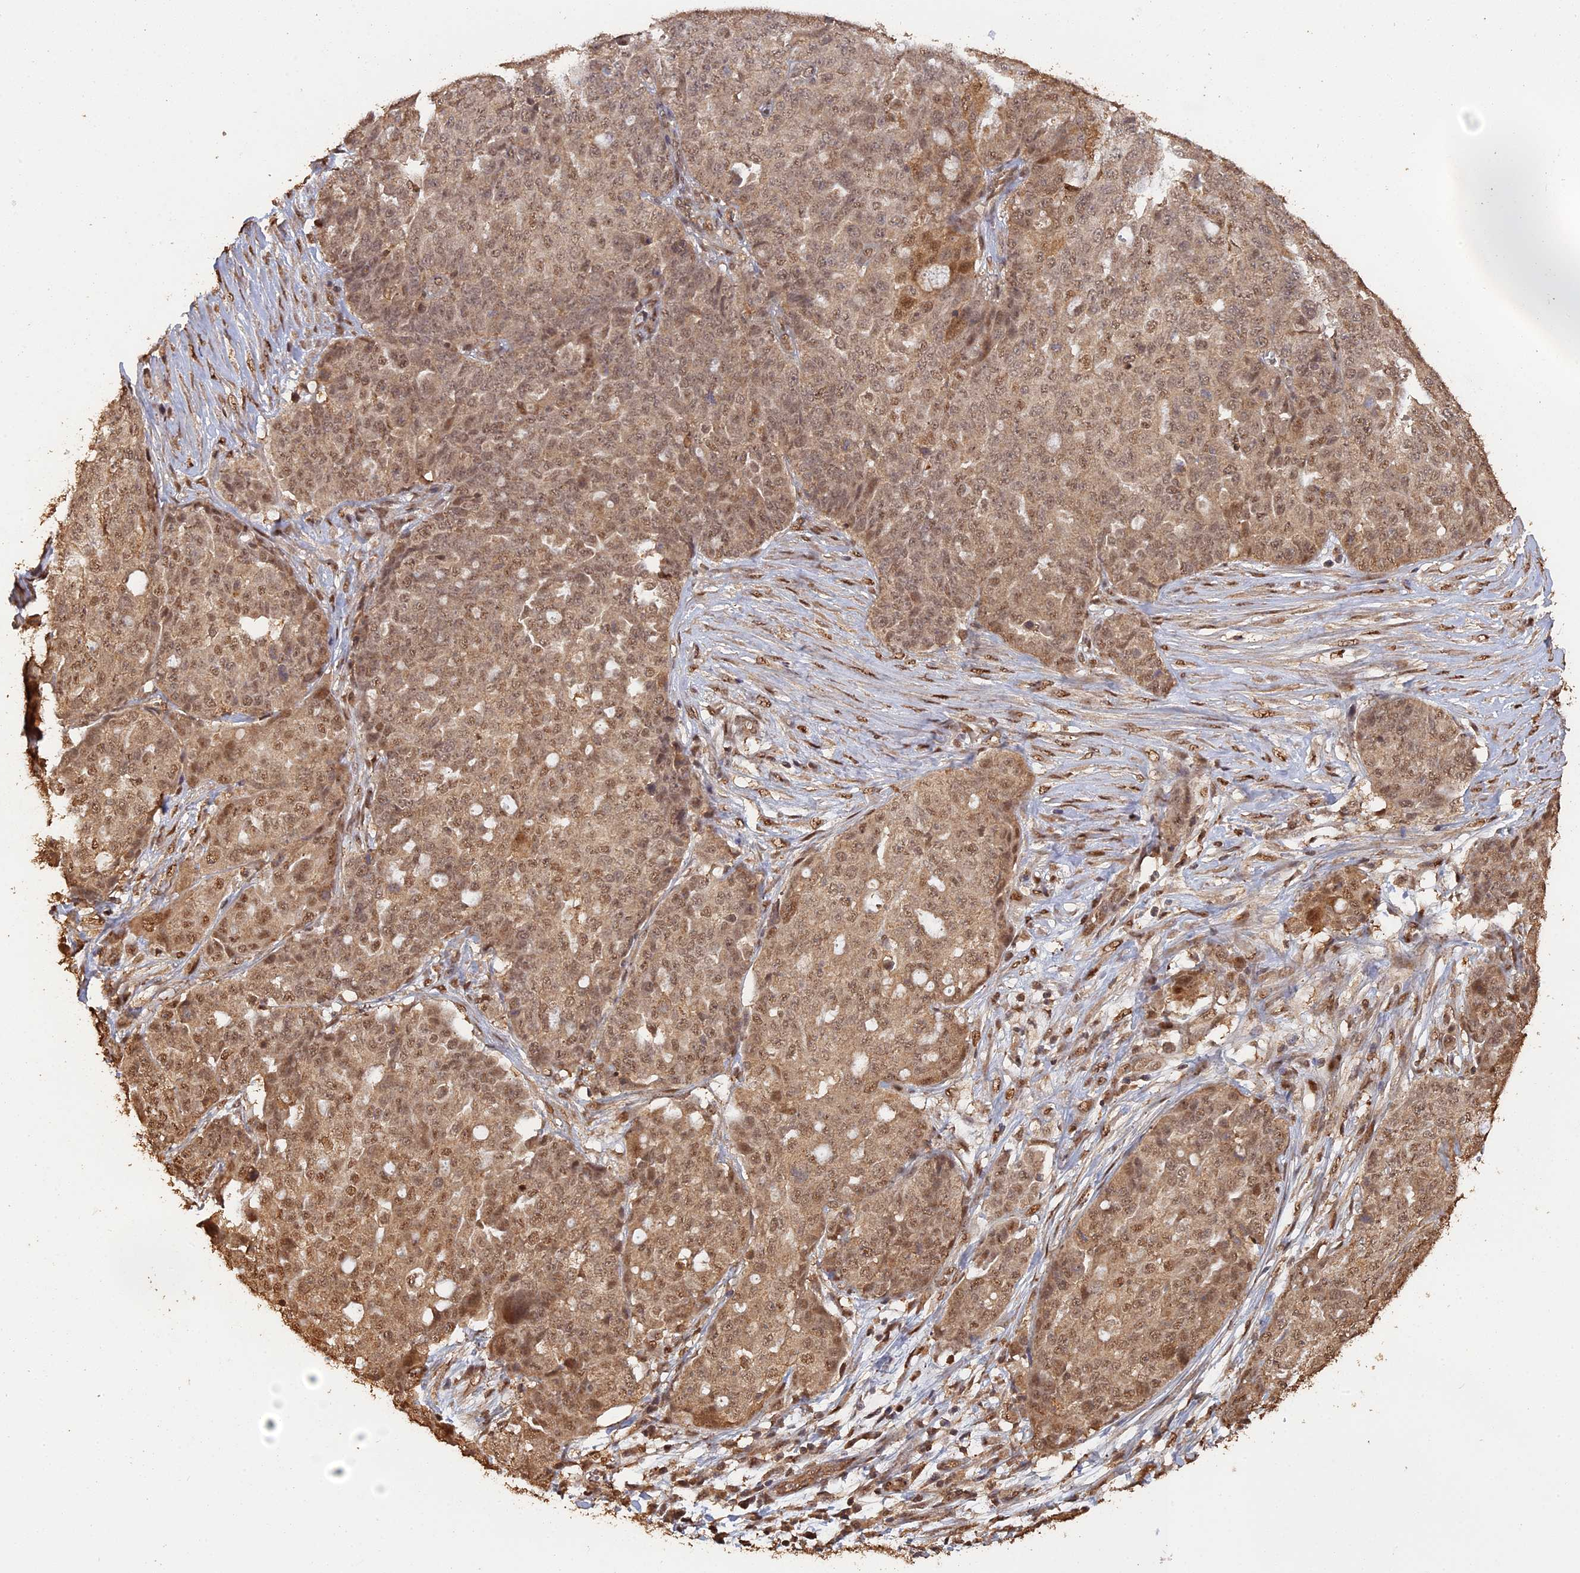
{"staining": {"intensity": "moderate", "quantity": ">75%", "location": "cytoplasmic/membranous,nuclear"}, "tissue": "ovarian cancer", "cell_type": "Tumor cells", "image_type": "cancer", "snomed": [{"axis": "morphology", "description": "Cystadenocarcinoma, serous, NOS"}, {"axis": "topography", "description": "Soft tissue"}, {"axis": "topography", "description": "Ovary"}], "caption": "This histopathology image displays immunohistochemistry (IHC) staining of human ovarian cancer, with medium moderate cytoplasmic/membranous and nuclear positivity in approximately >75% of tumor cells.", "gene": "PSMC6", "patient": {"sex": "female", "age": 57}}